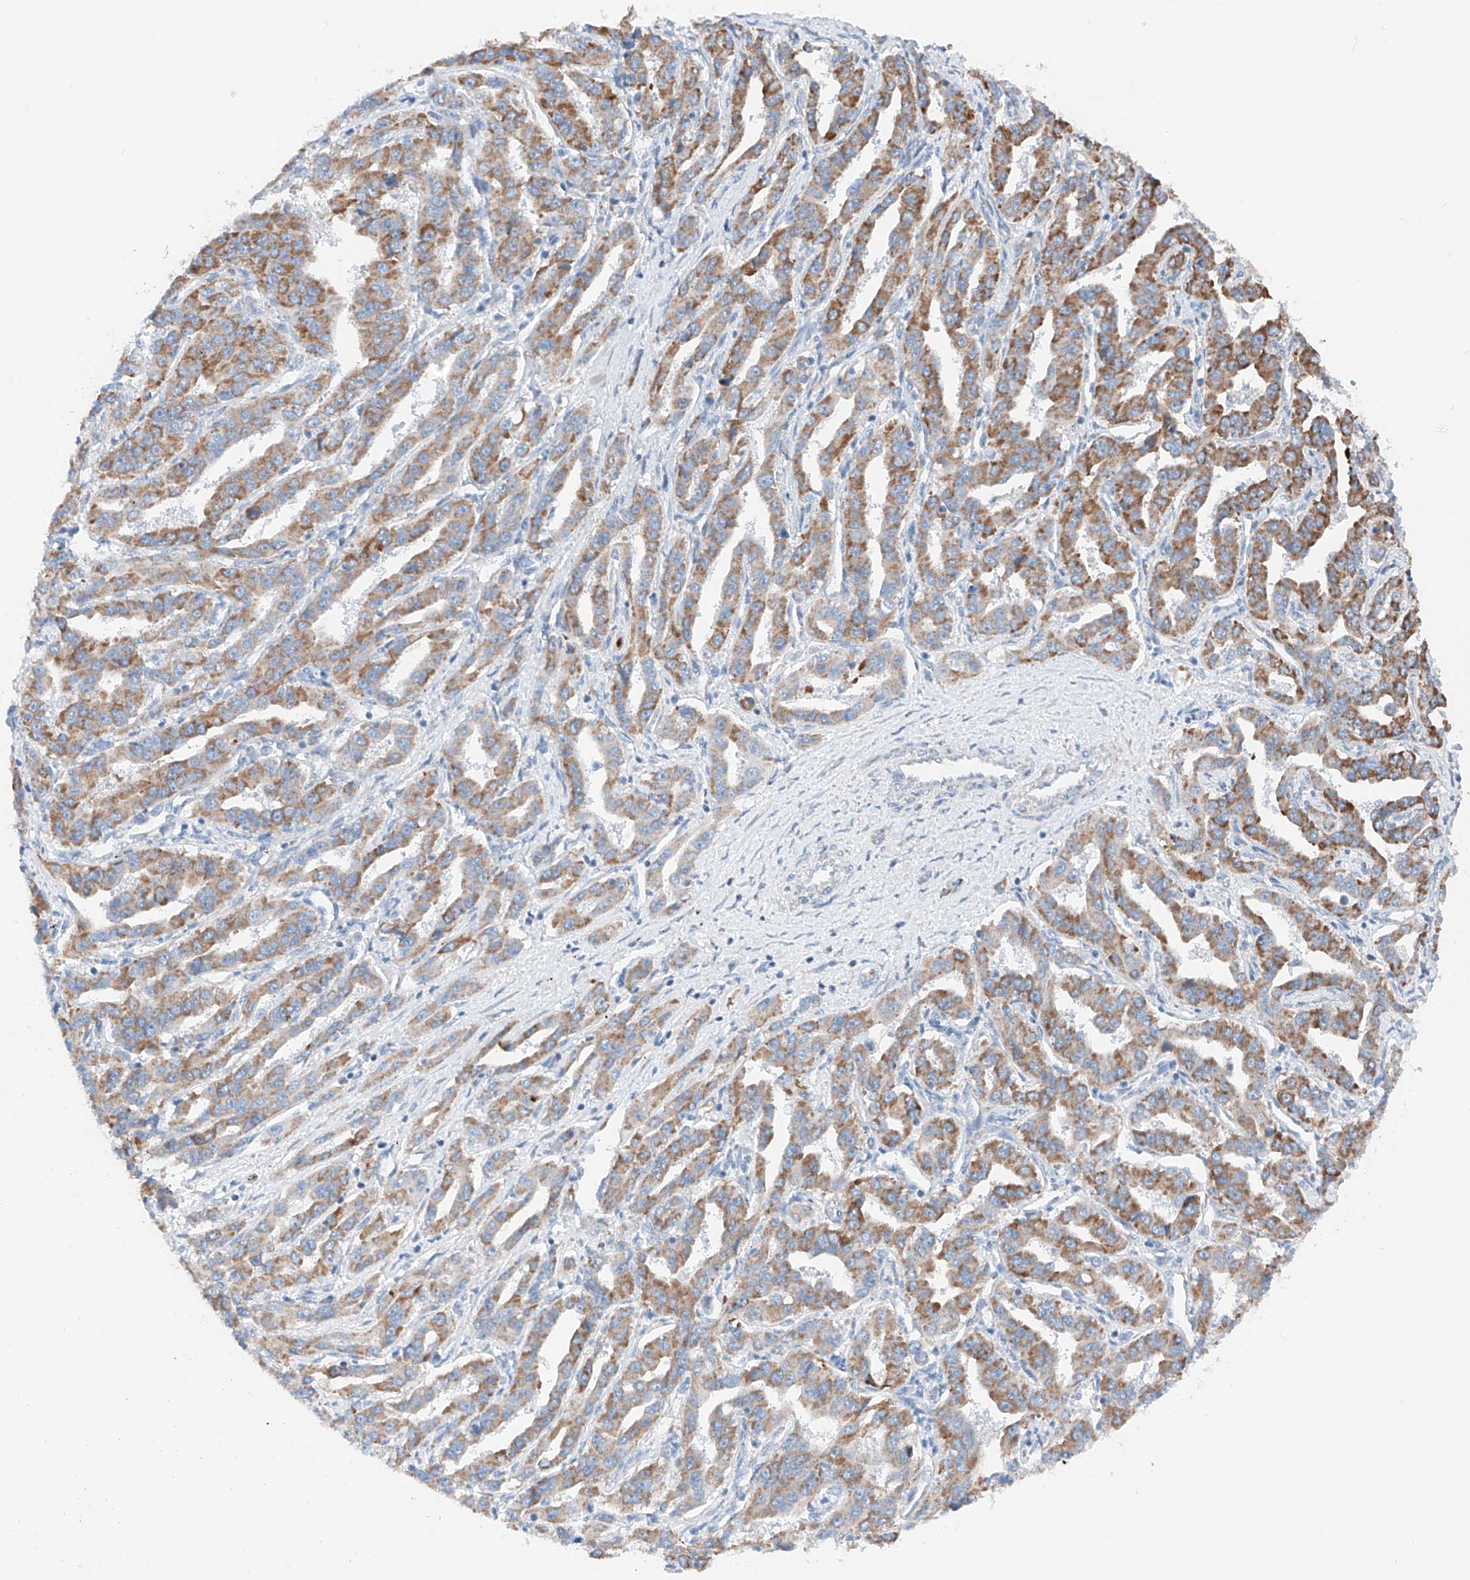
{"staining": {"intensity": "moderate", "quantity": ">75%", "location": "cytoplasmic/membranous"}, "tissue": "liver cancer", "cell_type": "Tumor cells", "image_type": "cancer", "snomed": [{"axis": "morphology", "description": "Cholangiocarcinoma"}, {"axis": "topography", "description": "Liver"}], "caption": "This histopathology image shows liver cholangiocarcinoma stained with IHC to label a protein in brown. The cytoplasmic/membranous of tumor cells show moderate positivity for the protein. Nuclei are counter-stained blue.", "gene": "MRAP", "patient": {"sex": "male", "age": 59}}